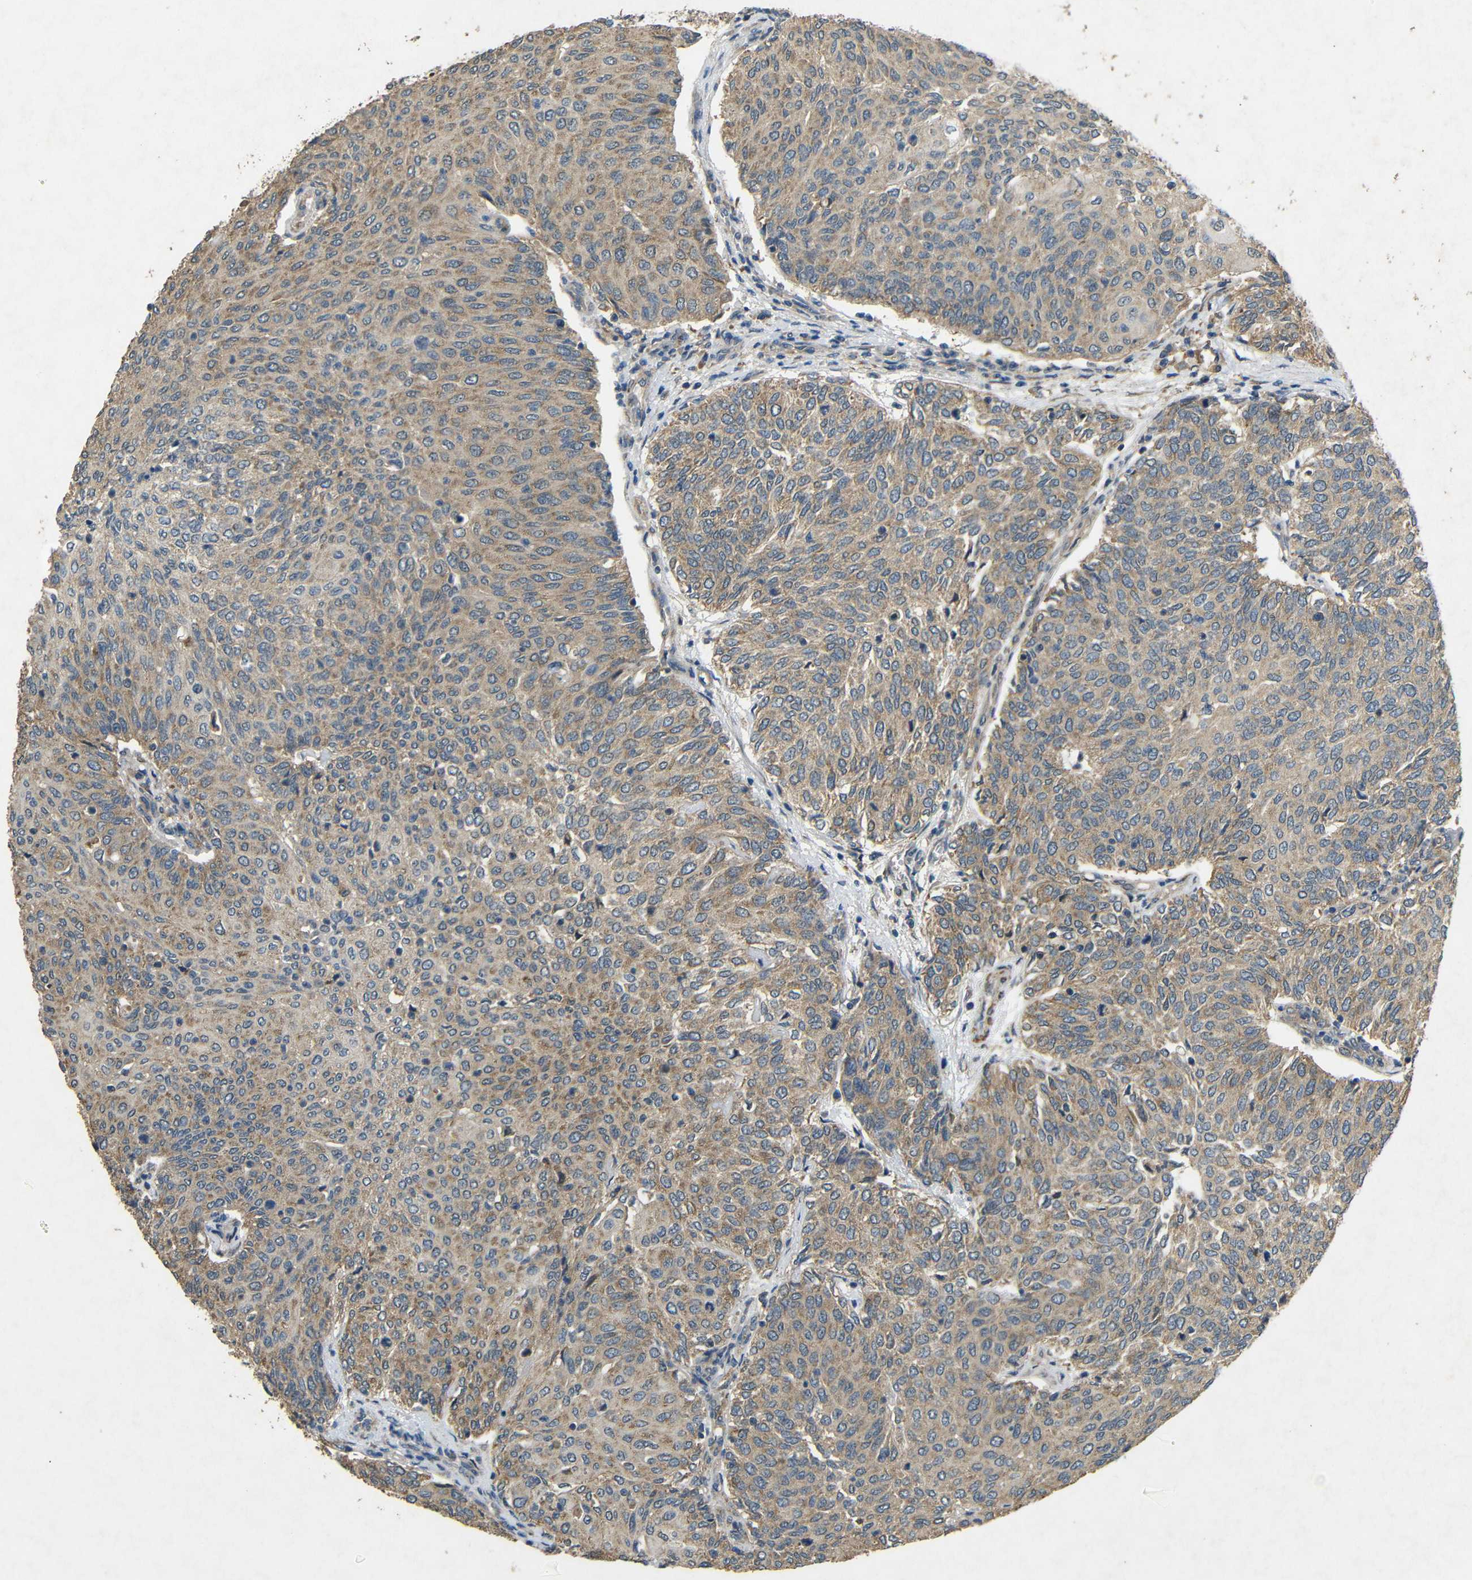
{"staining": {"intensity": "moderate", "quantity": ">75%", "location": "cytoplasmic/membranous"}, "tissue": "urothelial cancer", "cell_type": "Tumor cells", "image_type": "cancer", "snomed": [{"axis": "morphology", "description": "Urothelial carcinoma, Low grade"}, {"axis": "topography", "description": "Urinary bladder"}], "caption": "About >75% of tumor cells in urothelial cancer exhibit moderate cytoplasmic/membranous protein staining as visualized by brown immunohistochemical staining.", "gene": "BNIP3", "patient": {"sex": "female", "age": 79}}